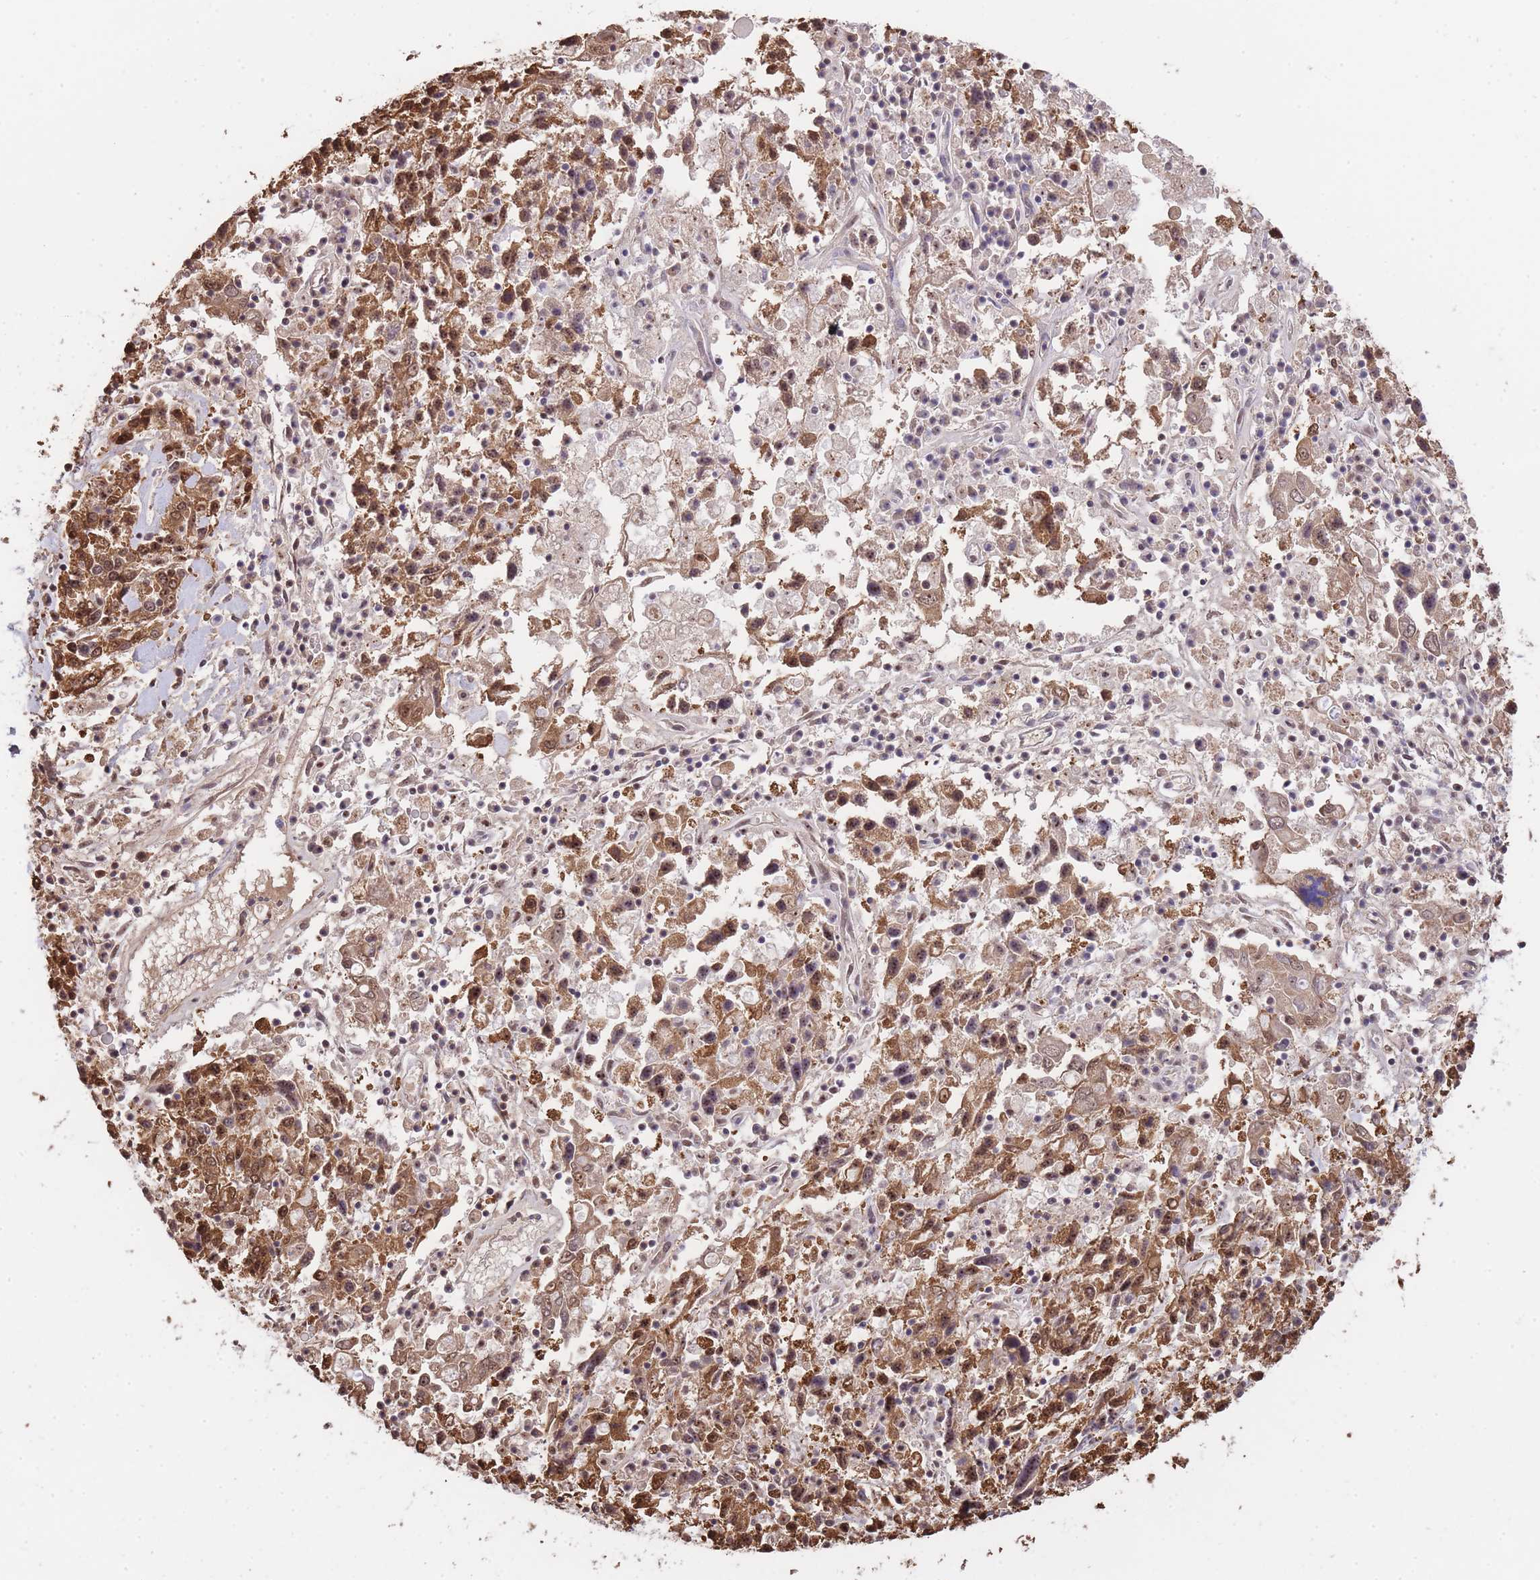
{"staining": {"intensity": "moderate", "quantity": ">75%", "location": "cytoplasmic/membranous,nuclear"}, "tissue": "ovarian cancer", "cell_type": "Tumor cells", "image_type": "cancer", "snomed": [{"axis": "morphology", "description": "Carcinoma, endometroid"}, {"axis": "topography", "description": "Ovary"}], "caption": "The immunohistochemical stain shows moderate cytoplasmic/membranous and nuclear expression in tumor cells of ovarian cancer (endometroid carcinoma) tissue.", "gene": "EVC2", "patient": {"sex": "female", "age": 62}}